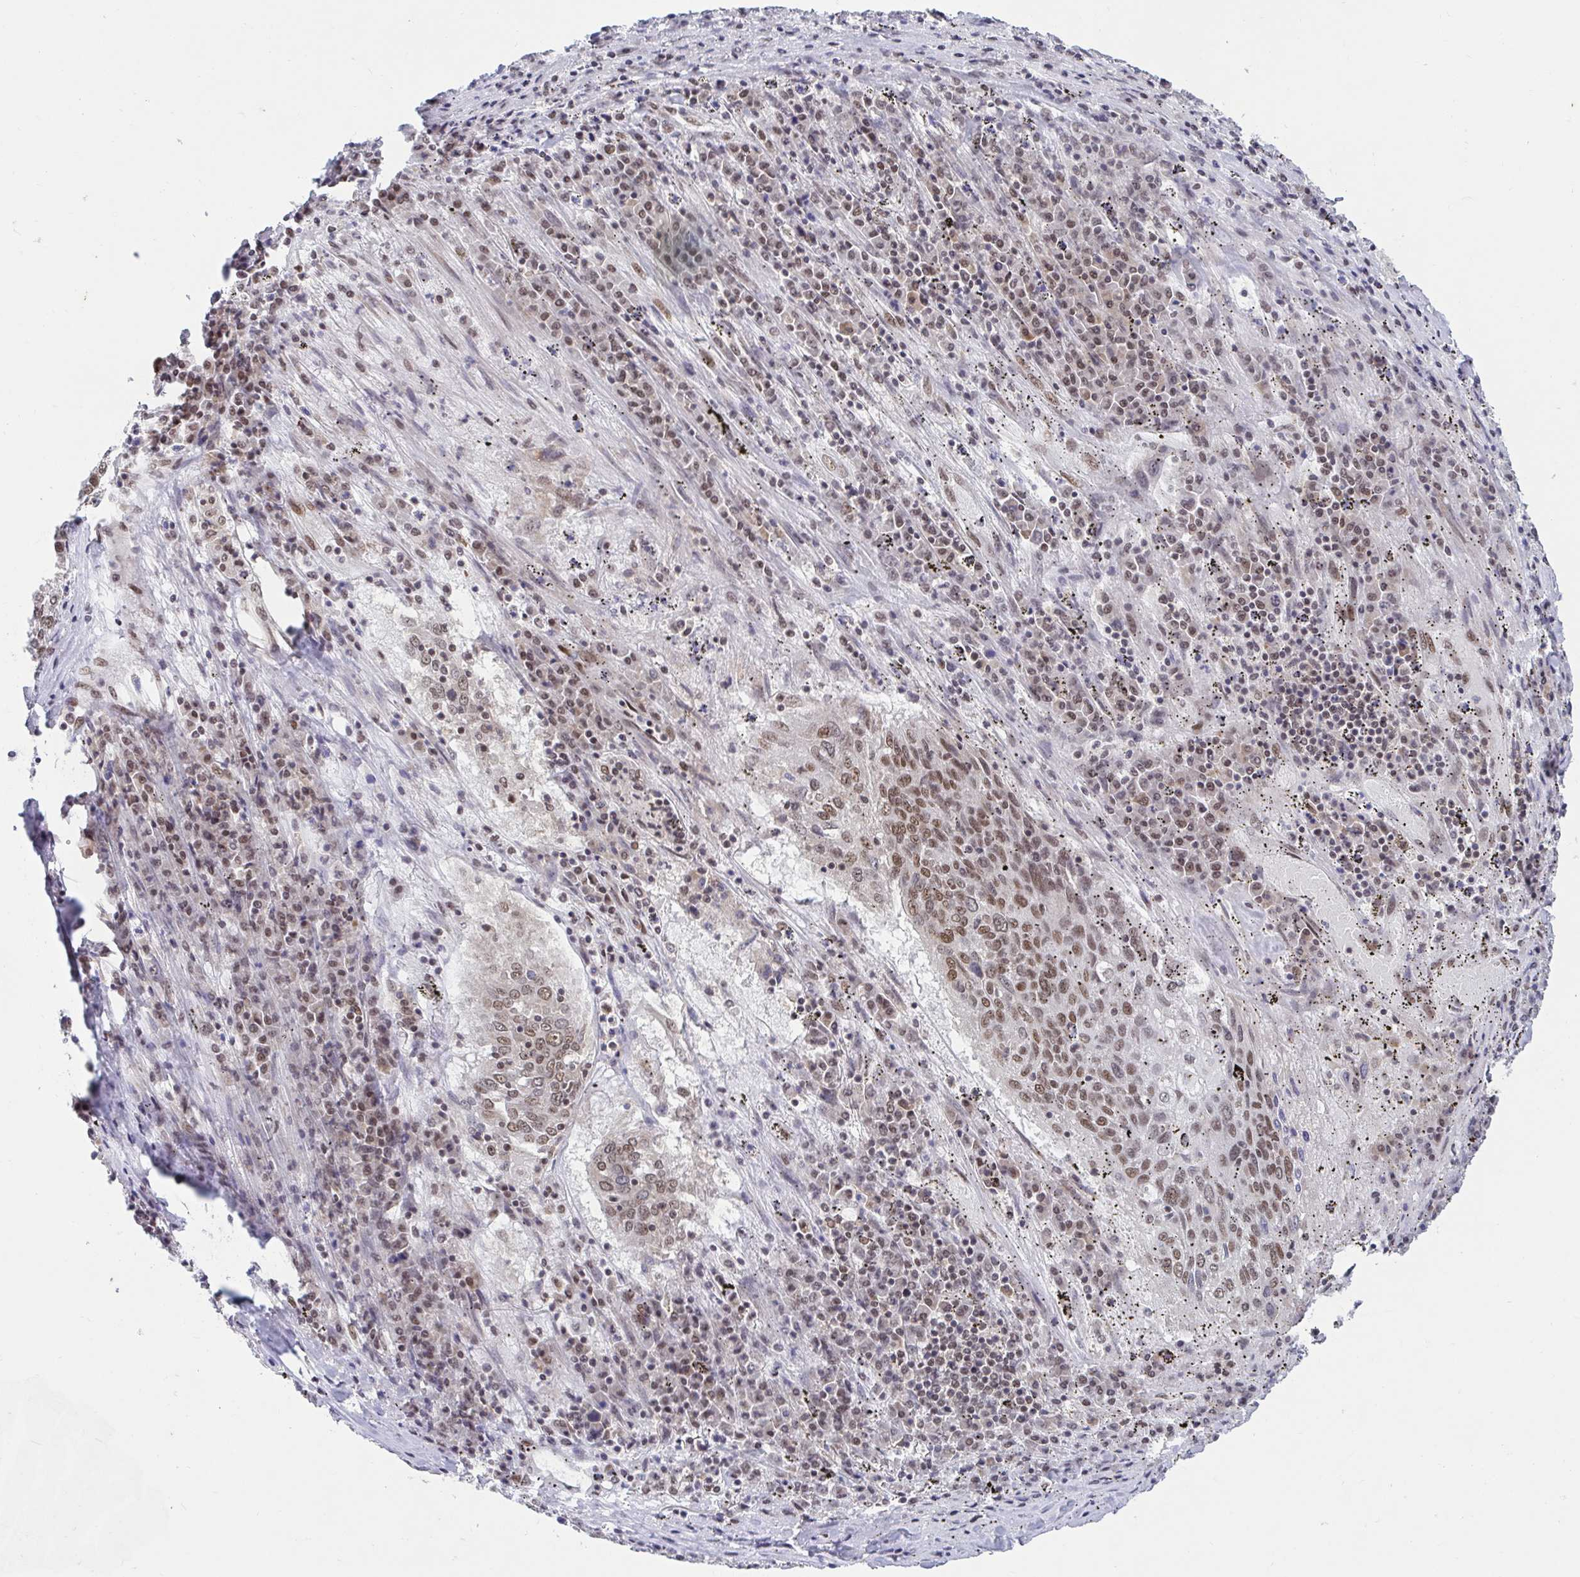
{"staining": {"intensity": "moderate", "quantity": "25%-75%", "location": "nuclear"}, "tissue": "lung cancer", "cell_type": "Tumor cells", "image_type": "cancer", "snomed": [{"axis": "morphology", "description": "Squamous cell carcinoma, NOS"}, {"axis": "topography", "description": "Lung"}], "caption": "There is medium levels of moderate nuclear staining in tumor cells of lung cancer, as demonstrated by immunohistochemical staining (brown color).", "gene": "PHF10", "patient": {"sex": "male", "age": 65}}